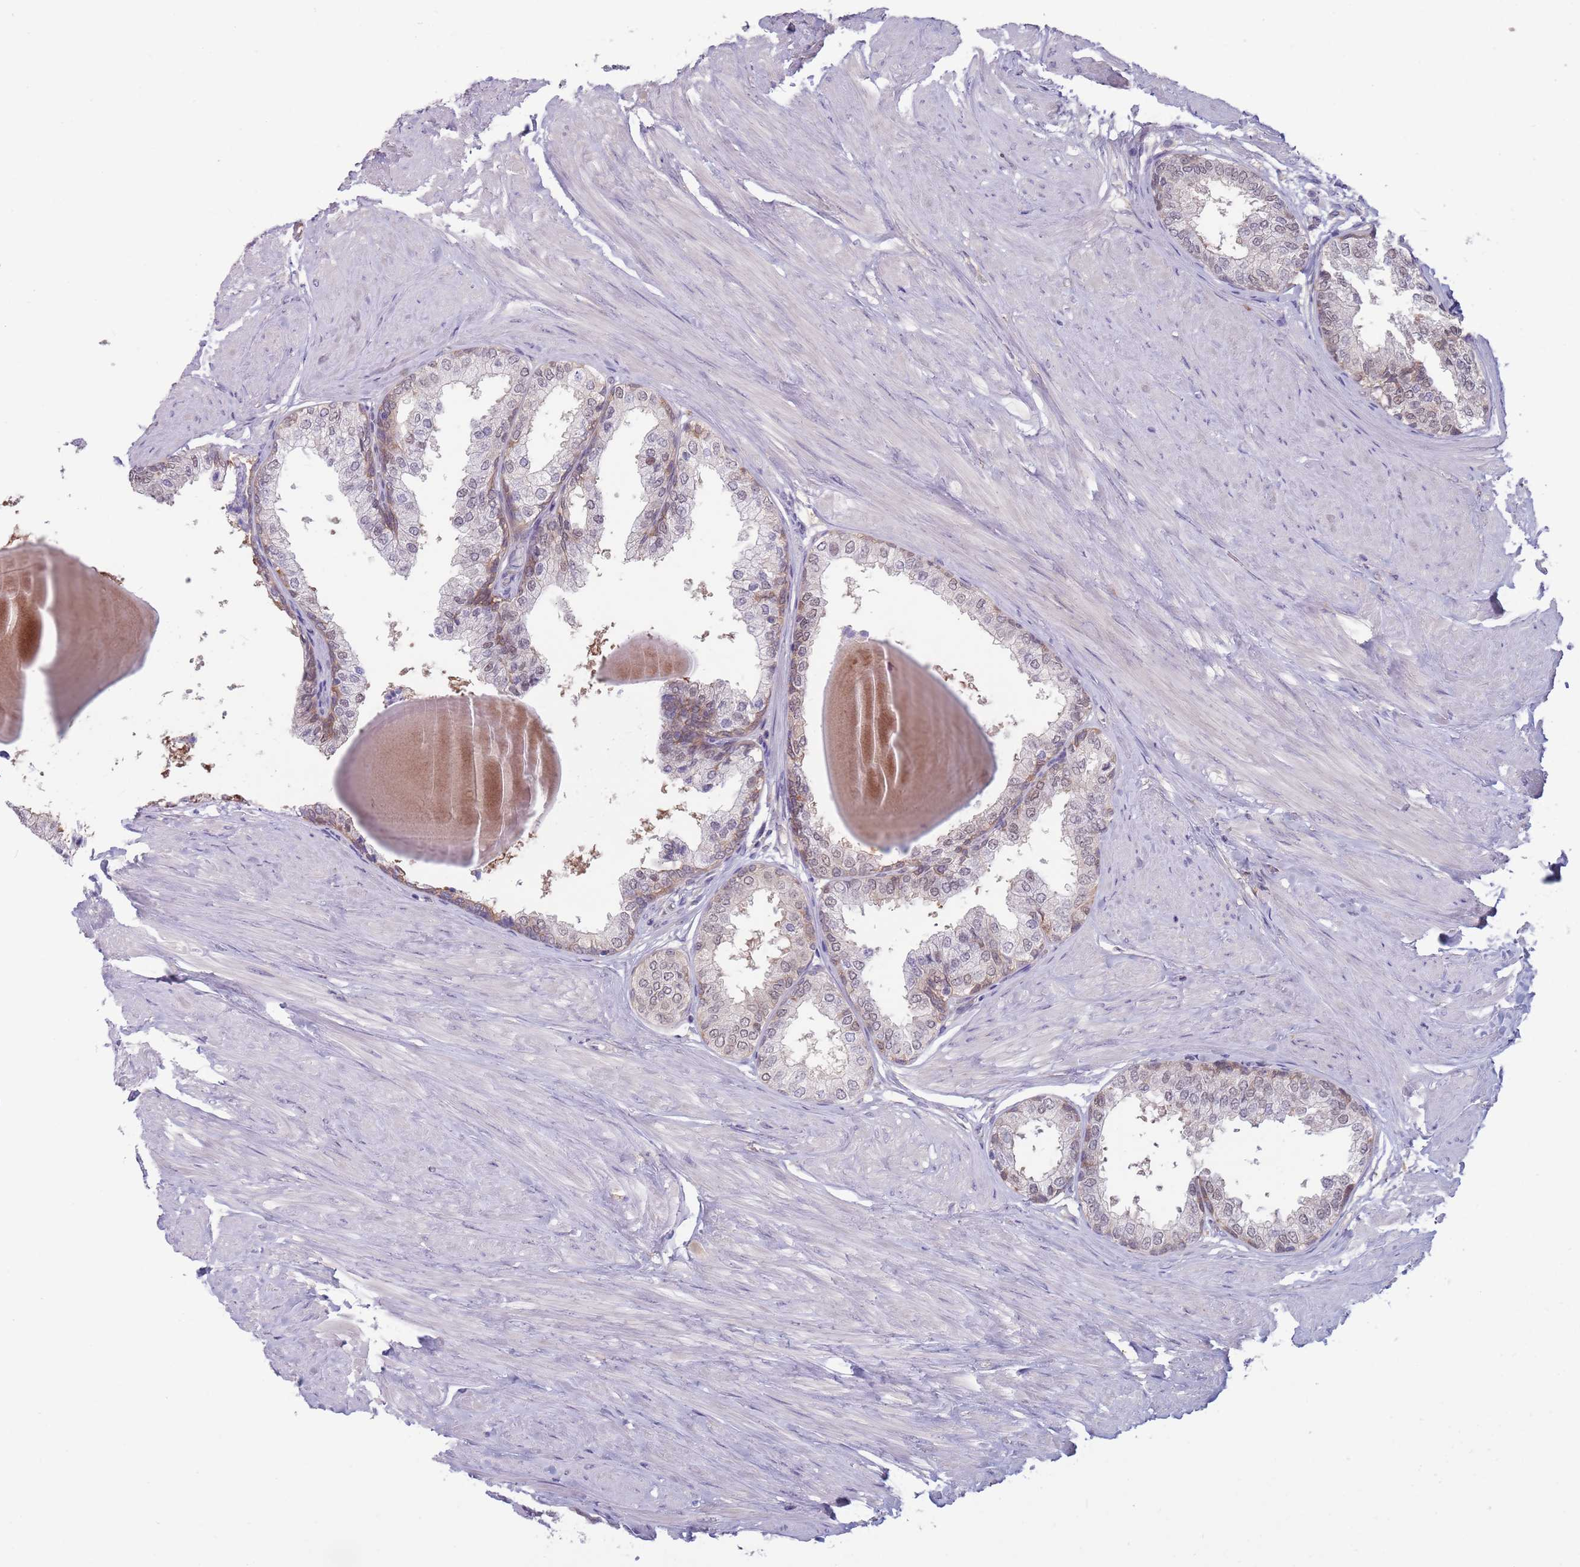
{"staining": {"intensity": "weak", "quantity": "25%-75%", "location": "cytoplasmic/membranous,nuclear"}, "tissue": "prostate", "cell_type": "Glandular cells", "image_type": "normal", "snomed": [{"axis": "morphology", "description": "Normal tissue, NOS"}, {"axis": "topography", "description": "Prostate"}], "caption": "The image demonstrates staining of benign prostate, revealing weak cytoplasmic/membranous,nuclear protein positivity (brown color) within glandular cells. (brown staining indicates protein expression, while blue staining denotes nuclei).", "gene": "CLNS1A", "patient": {"sex": "male", "age": 48}}